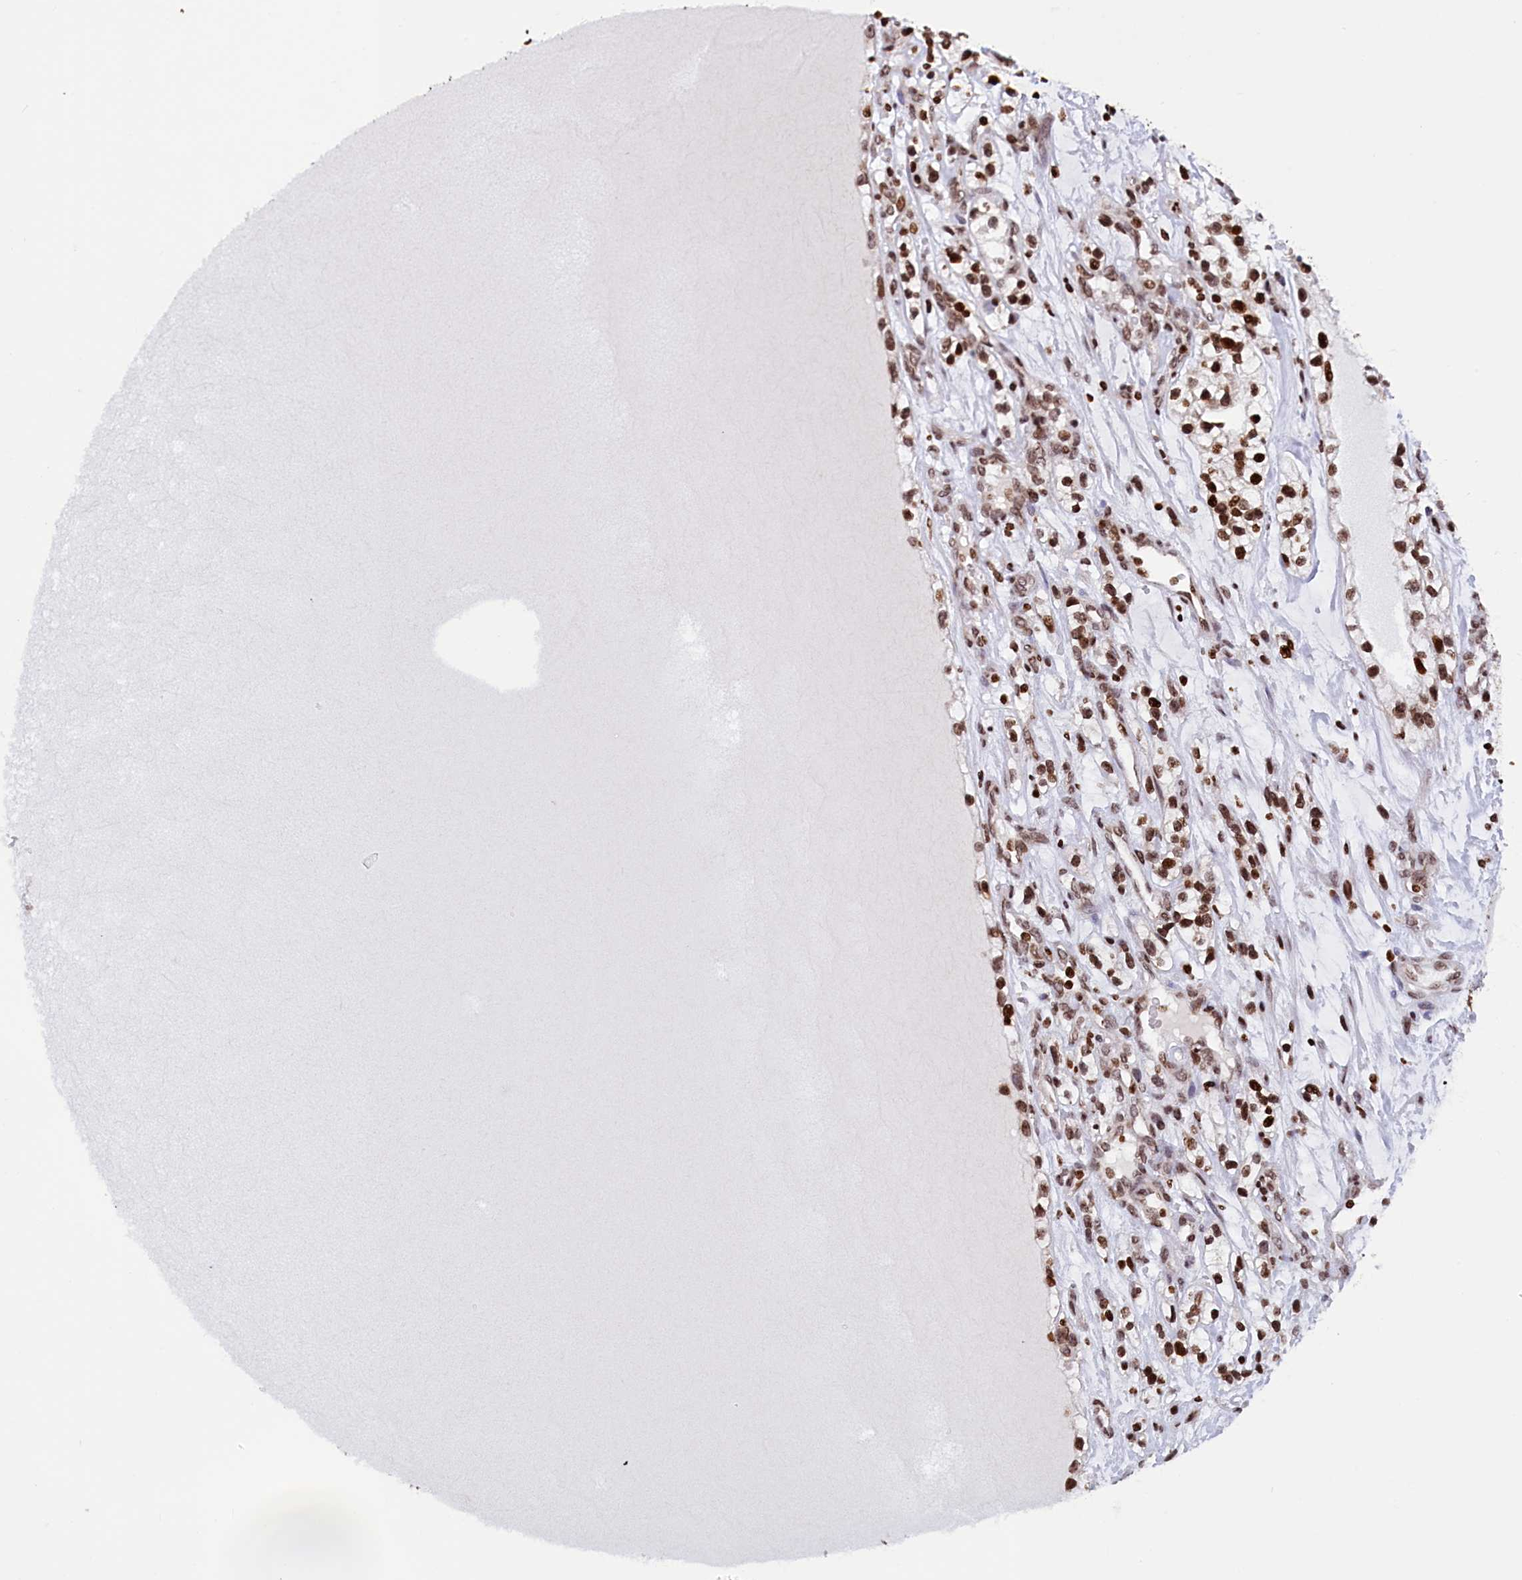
{"staining": {"intensity": "moderate", "quantity": ">75%", "location": "nuclear"}, "tissue": "renal cancer", "cell_type": "Tumor cells", "image_type": "cancer", "snomed": [{"axis": "morphology", "description": "Adenocarcinoma, NOS"}, {"axis": "topography", "description": "Kidney"}], "caption": "Immunohistochemical staining of human renal cancer exhibits medium levels of moderate nuclear staining in approximately >75% of tumor cells. The staining is performed using DAB (3,3'-diaminobenzidine) brown chromogen to label protein expression. The nuclei are counter-stained blue using hematoxylin.", "gene": "TIMM29", "patient": {"sex": "female", "age": 57}}